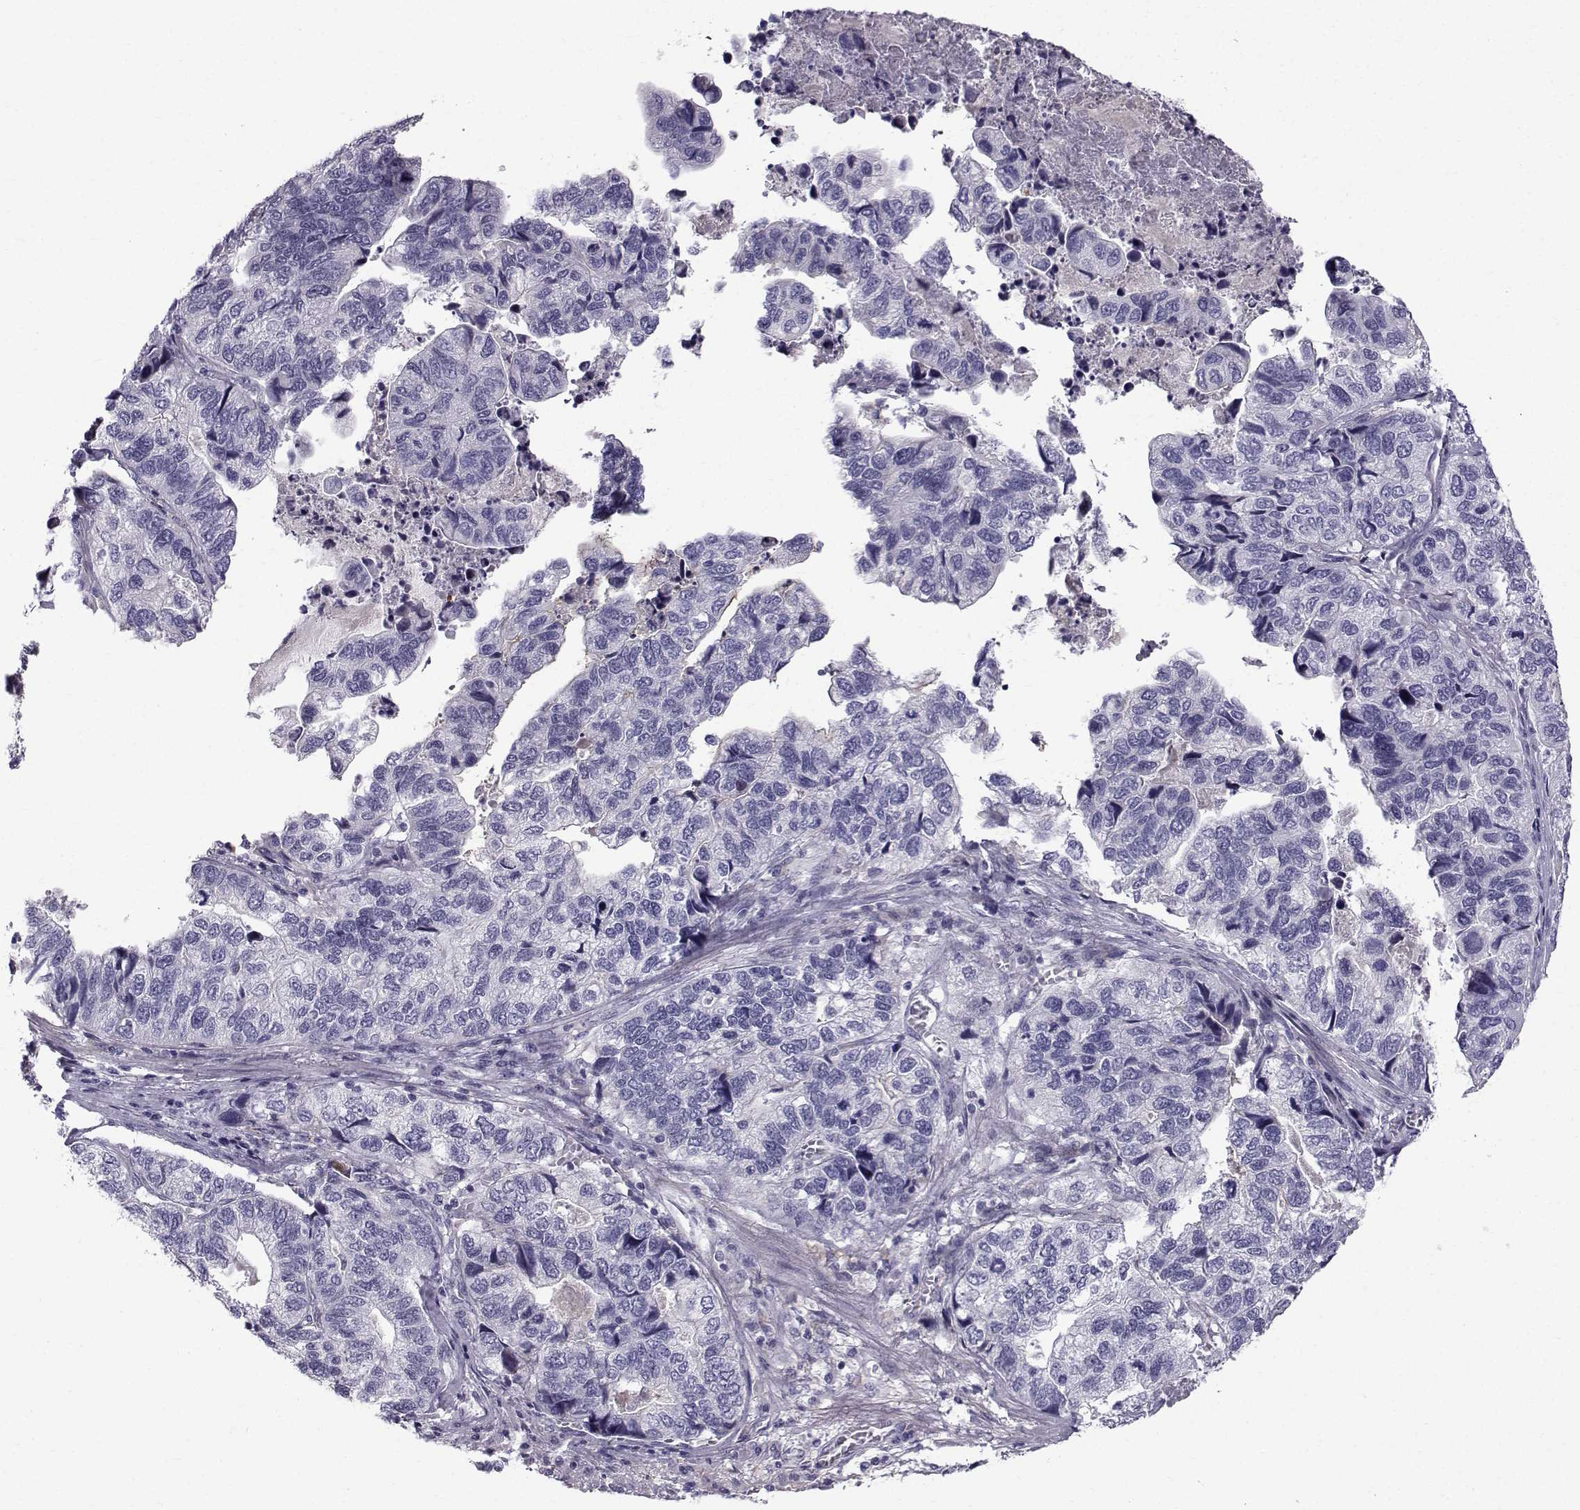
{"staining": {"intensity": "negative", "quantity": "none", "location": "none"}, "tissue": "stomach cancer", "cell_type": "Tumor cells", "image_type": "cancer", "snomed": [{"axis": "morphology", "description": "Adenocarcinoma, NOS"}, {"axis": "topography", "description": "Stomach, upper"}], "caption": "An IHC histopathology image of stomach cancer (adenocarcinoma) is shown. There is no staining in tumor cells of stomach cancer (adenocarcinoma).", "gene": "CALCR", "patient": {"sex": "female", "age": 67}}